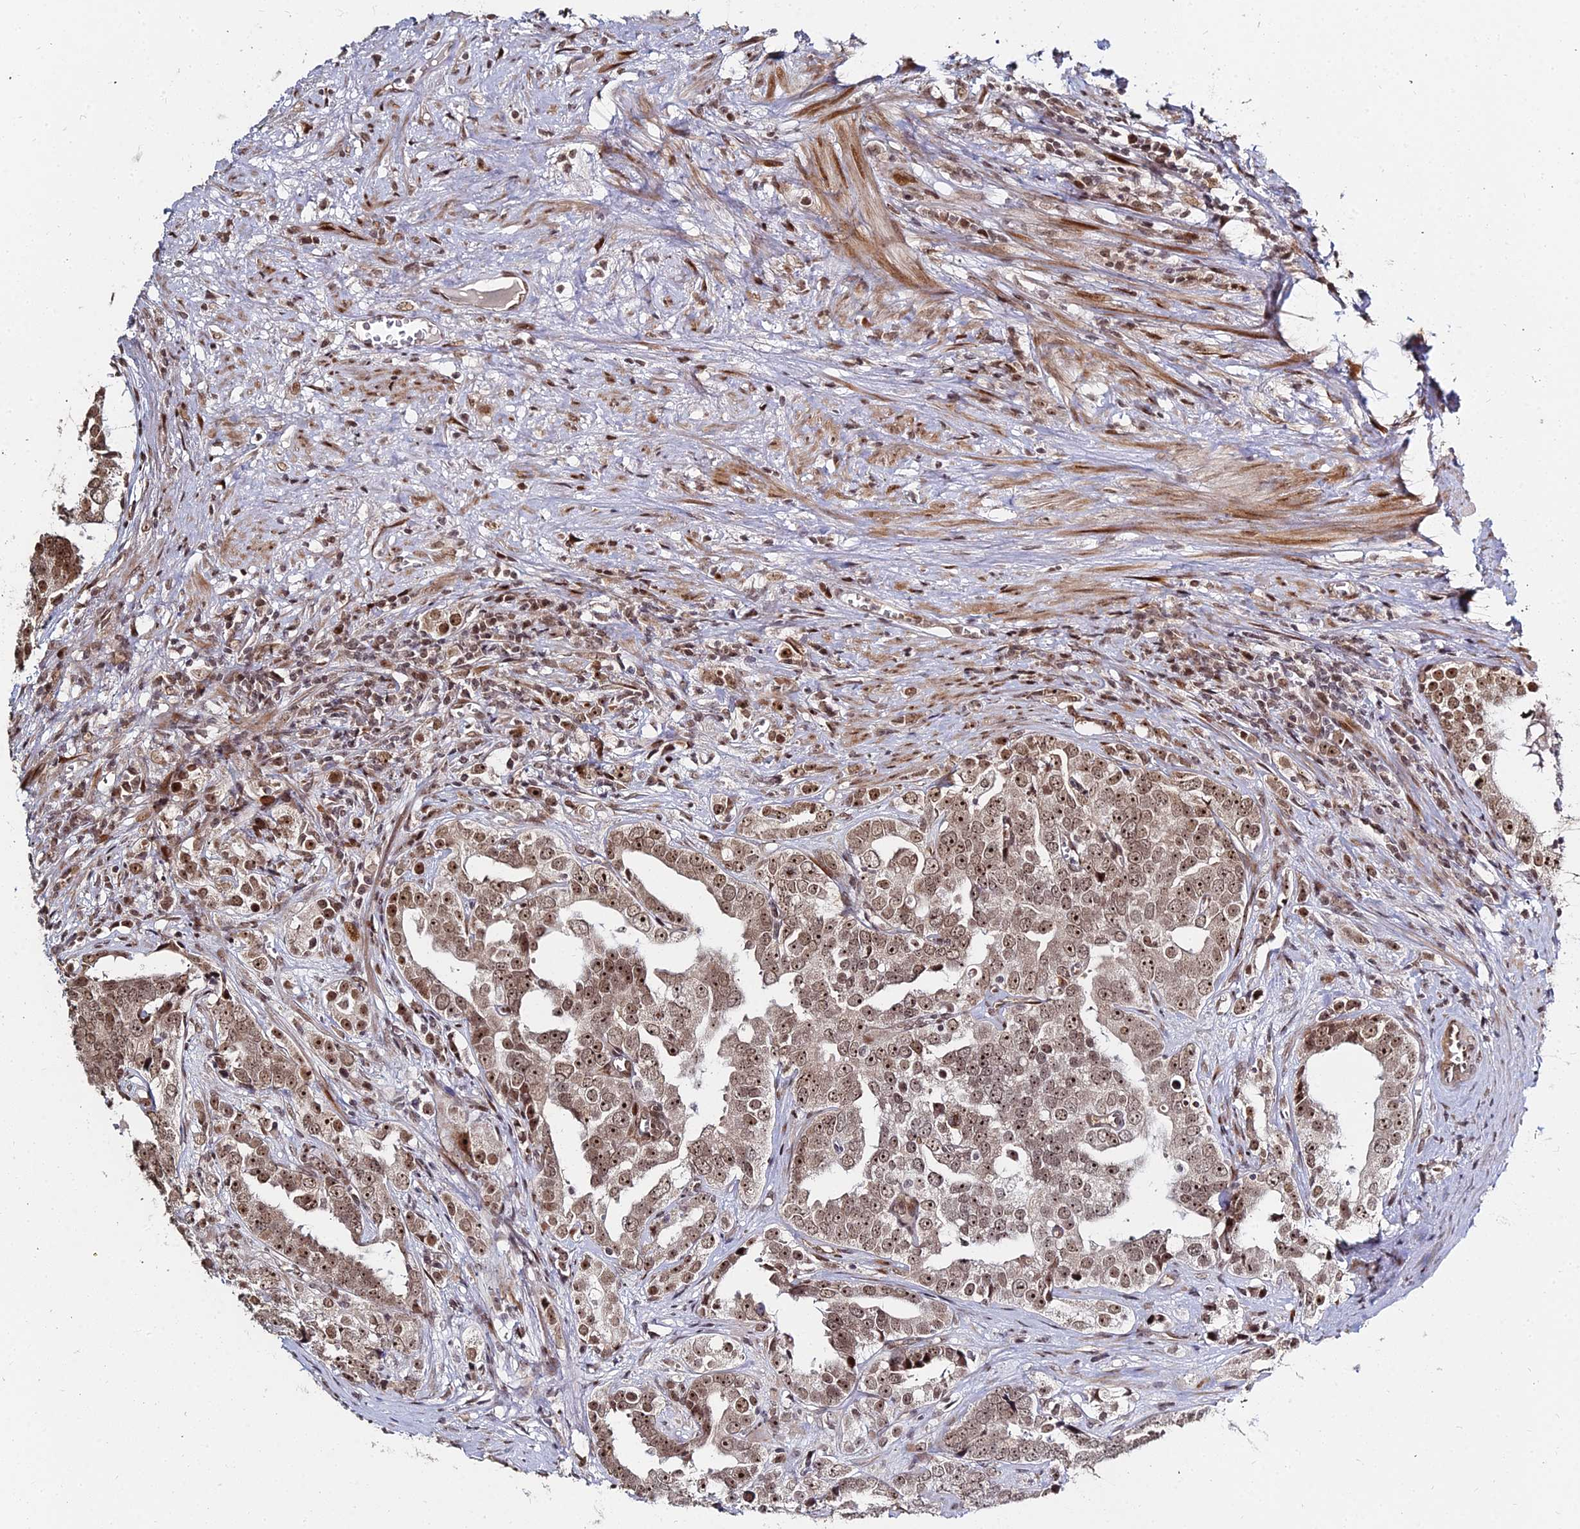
{"staining": {"intensity": "moderate", "quantity": ">75%", "location": "nuclear"}, "tissue": "prostate cancer", "cell_type": "Tumor cells", "image_type": "cancer", "snomed": [{"axis": "morphology", "description": "Adenocarcinoma, High grade"}, {"axis": "topography", "description": "Prostate"}], "caption": "Moderate nuclear positivity is seen in approximately >75% of tumor cells in prostate adenocarcinoma (high-grade).", "gene": "ABCA2", "patient": {"sex": "male", "age": 71}}